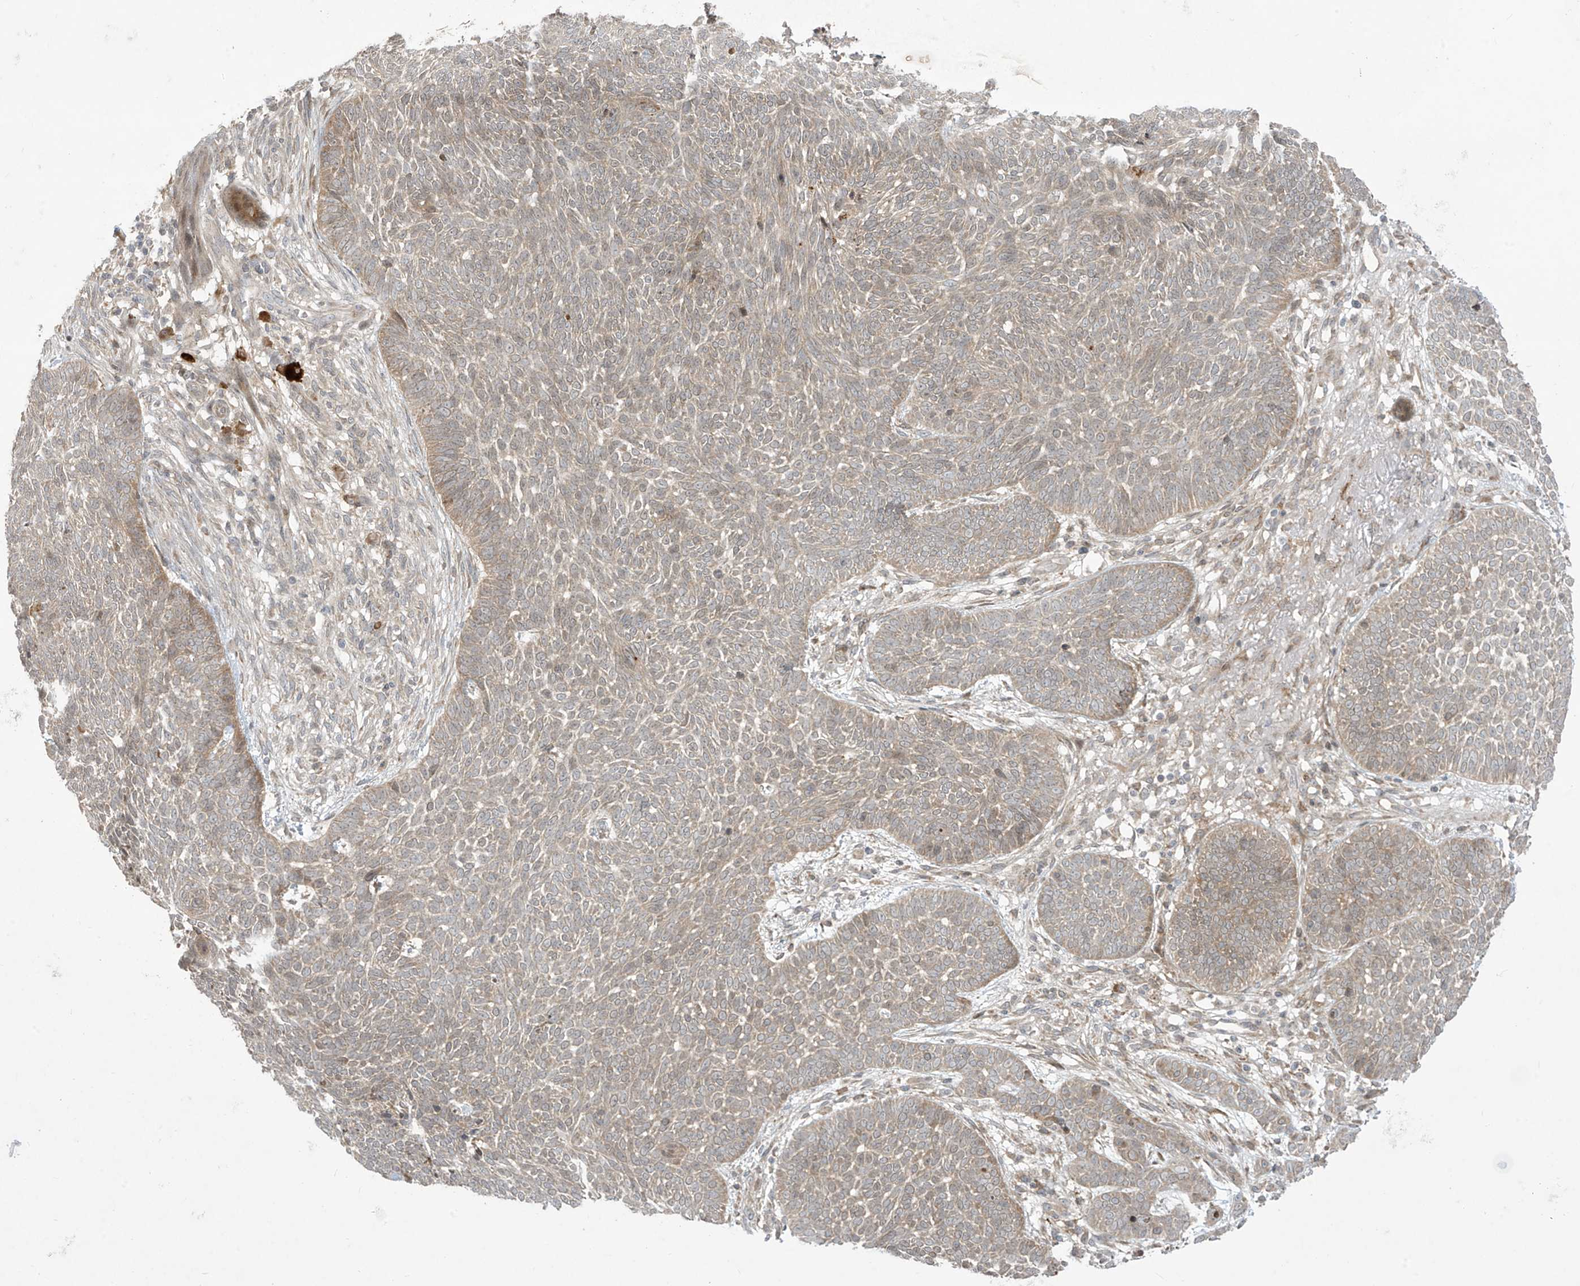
{"staining": {"intensity": "weak", "quantity": ">75%", "location": "cytoplasmic/membranous"}, "tissue": "skin cancer", "cell_type": "Tumor cells", "image_type": "cancer", "snomed": [{"axis": "morphology", "description": "Normal tissue, NOS"}, {"axis": "morphology", "description": "Basal cell carcinoma"}, {"axis": "topography", "description": "Skin"}], "caption": "Immunohistochemical staining of skin cancer exhibits low levels of weak cytoplasmic/membranous expression in approximately >75% of tumor cells.", "gene": "PPAT", "patient": {"sex": "male", "age": 64}}